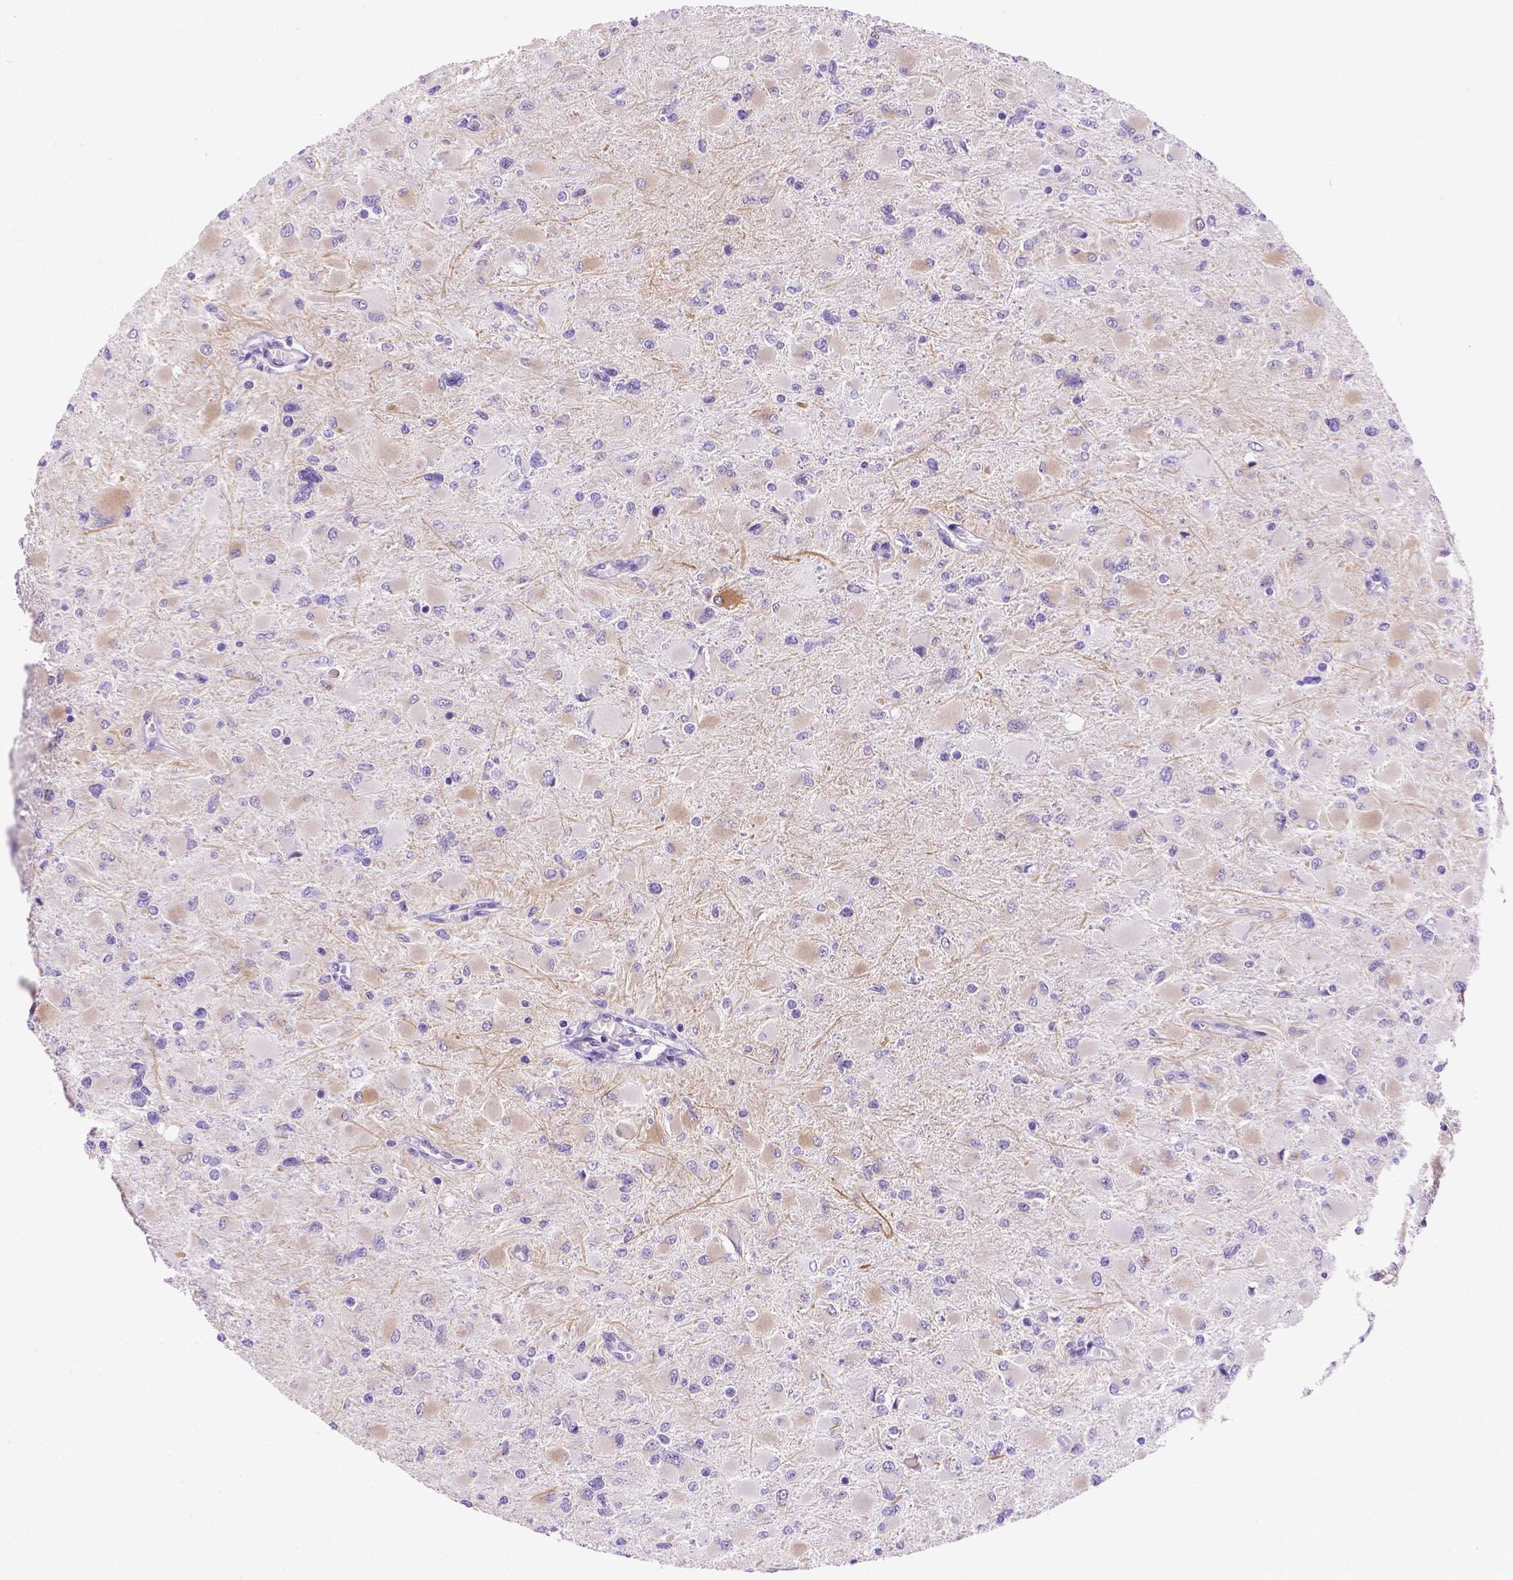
{"staining": {"intensity": "moderate", "quantity": "<25%", "location": "cytoplasmic/membranous"}, "tissue": "glioma", "cell_type": "Tumor cells", "image_type": "cancer", "snomed": [{"axis": "morphology", "description": "Glioma, malignant, High grade"}, {"axis": "topography", "description": "Cerebral cortex"}], "caption": "A high-resolution histopathology image shows IHC staining of glioma, which shows moderate cytoplasmic/membranous expression in approximately <25% of tumor cells.", "gene": "FOXI1", "patient": {"sex": "female", "age": 36}}